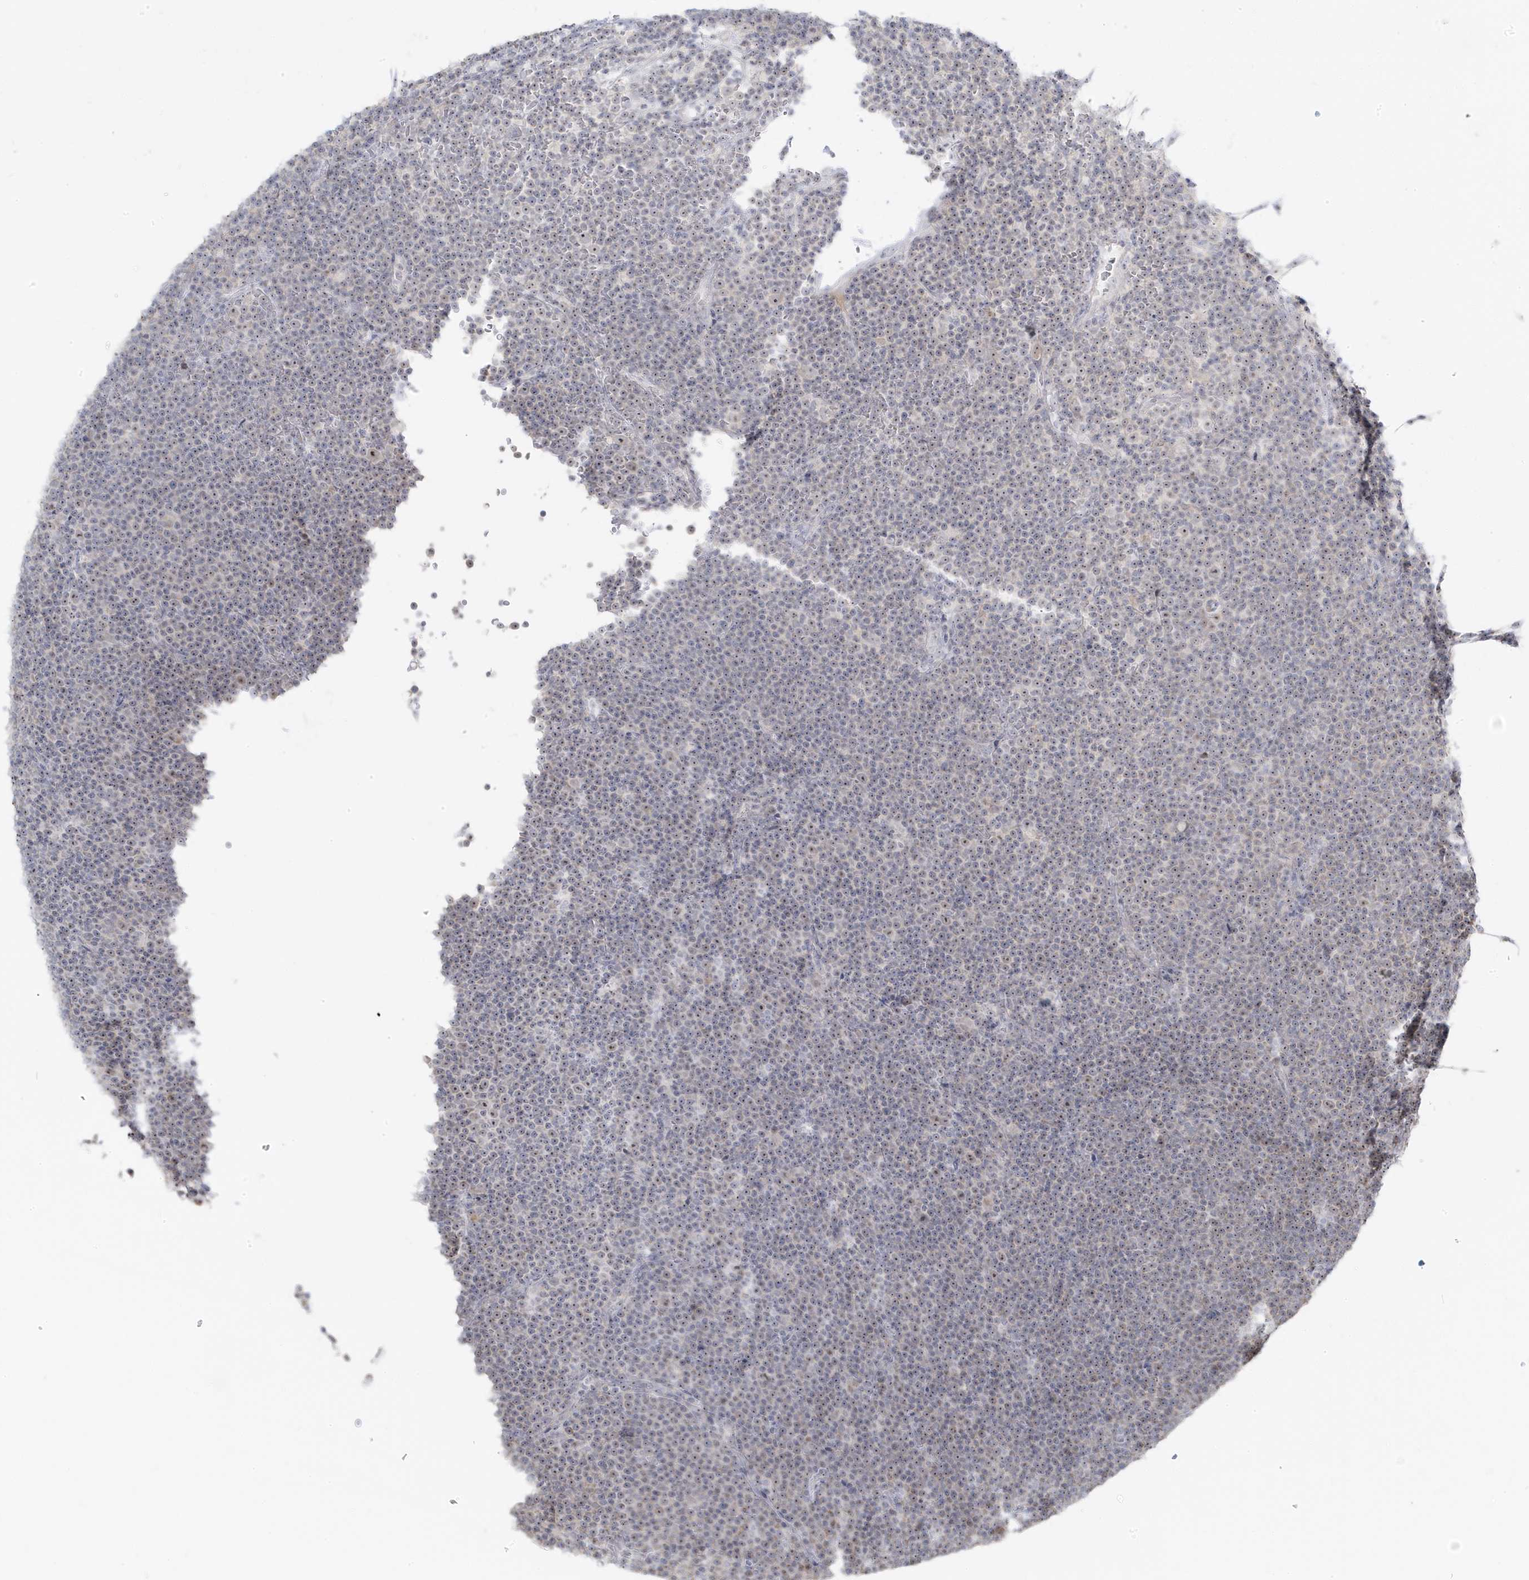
{"staining": {"intensity": "weak", "quantity": ">75%", "location": "nuclear"}, "tissue": "lymphoma", "cell_type": "Tumor cells", "image_type": "cancer", "snomed": [{"axis": "morphology", "description": "Malignant lymphoma, non-Hodgkin's type, Low grade"}, {"axis": "topography", "description": "Lymph node"}], "caption": "Immunohistochemical staining of human low-grade malignant lymphoma, non-Hodgkin's type shows low levels of weak nuclear protein positivity in about >75% of tumor cells.", "gene": "TSEN15", "patient": {"sex": "female", "age": 67}}